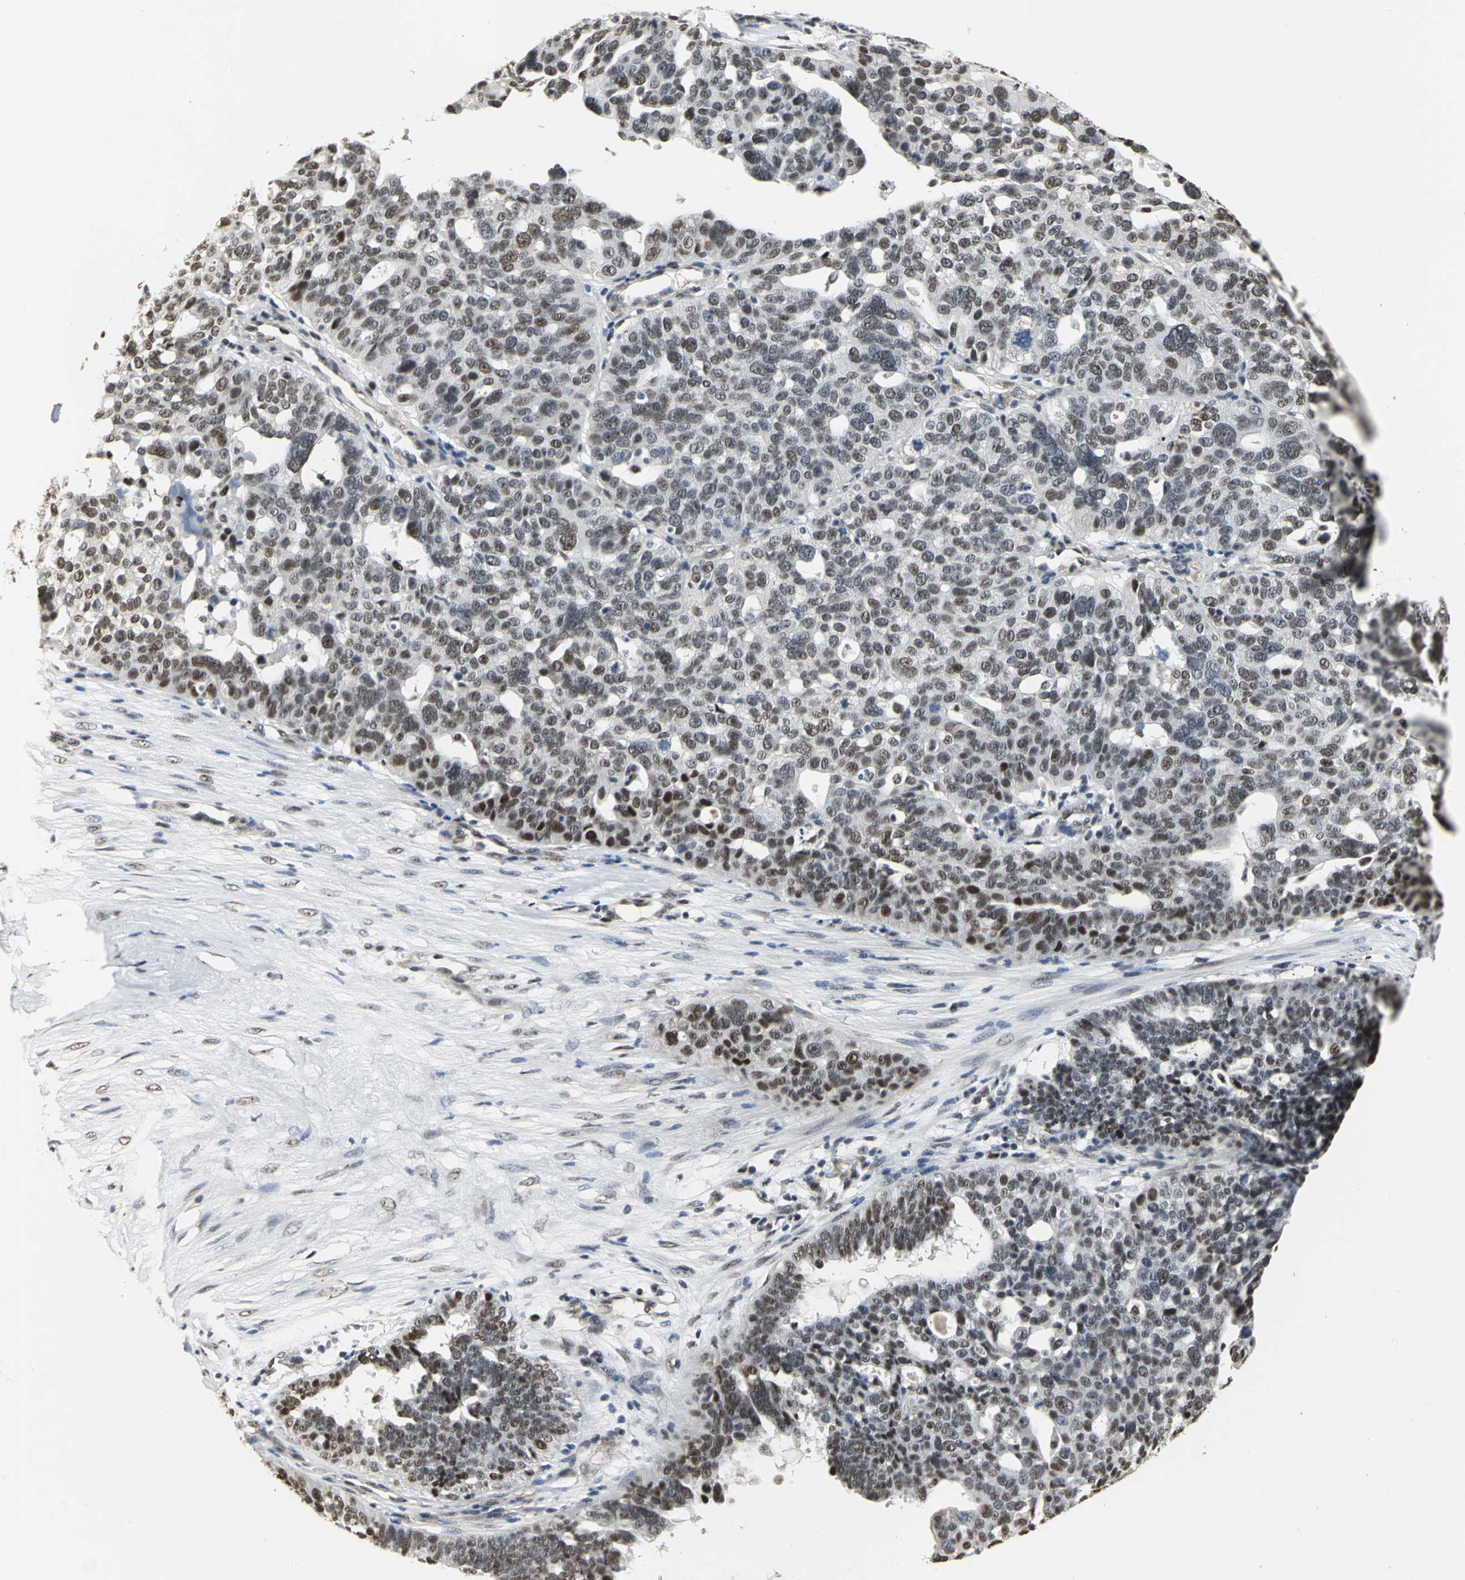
{"staining": {"intensity": "moderate", "quantity": ">75%", "location": "nuclear"}, "tissue": "ovarian cancer", "cell_type": "Tumor cells", "image_type": "cancer", "snomed": [{"axis": "morphology", "description": "Cystadenocarcinoma, serous, NOS"}, {"axis": "topography", "description": "Ovary"}], "caption": "Immunohistochemical staining of ovarian serous cystadenocarcinoma demonstrates moderate nuclear protein staining in approximately >75% of tumor cells.", "gene": "CCDC88C", "patient": {"sex": "female", "age": 59}}